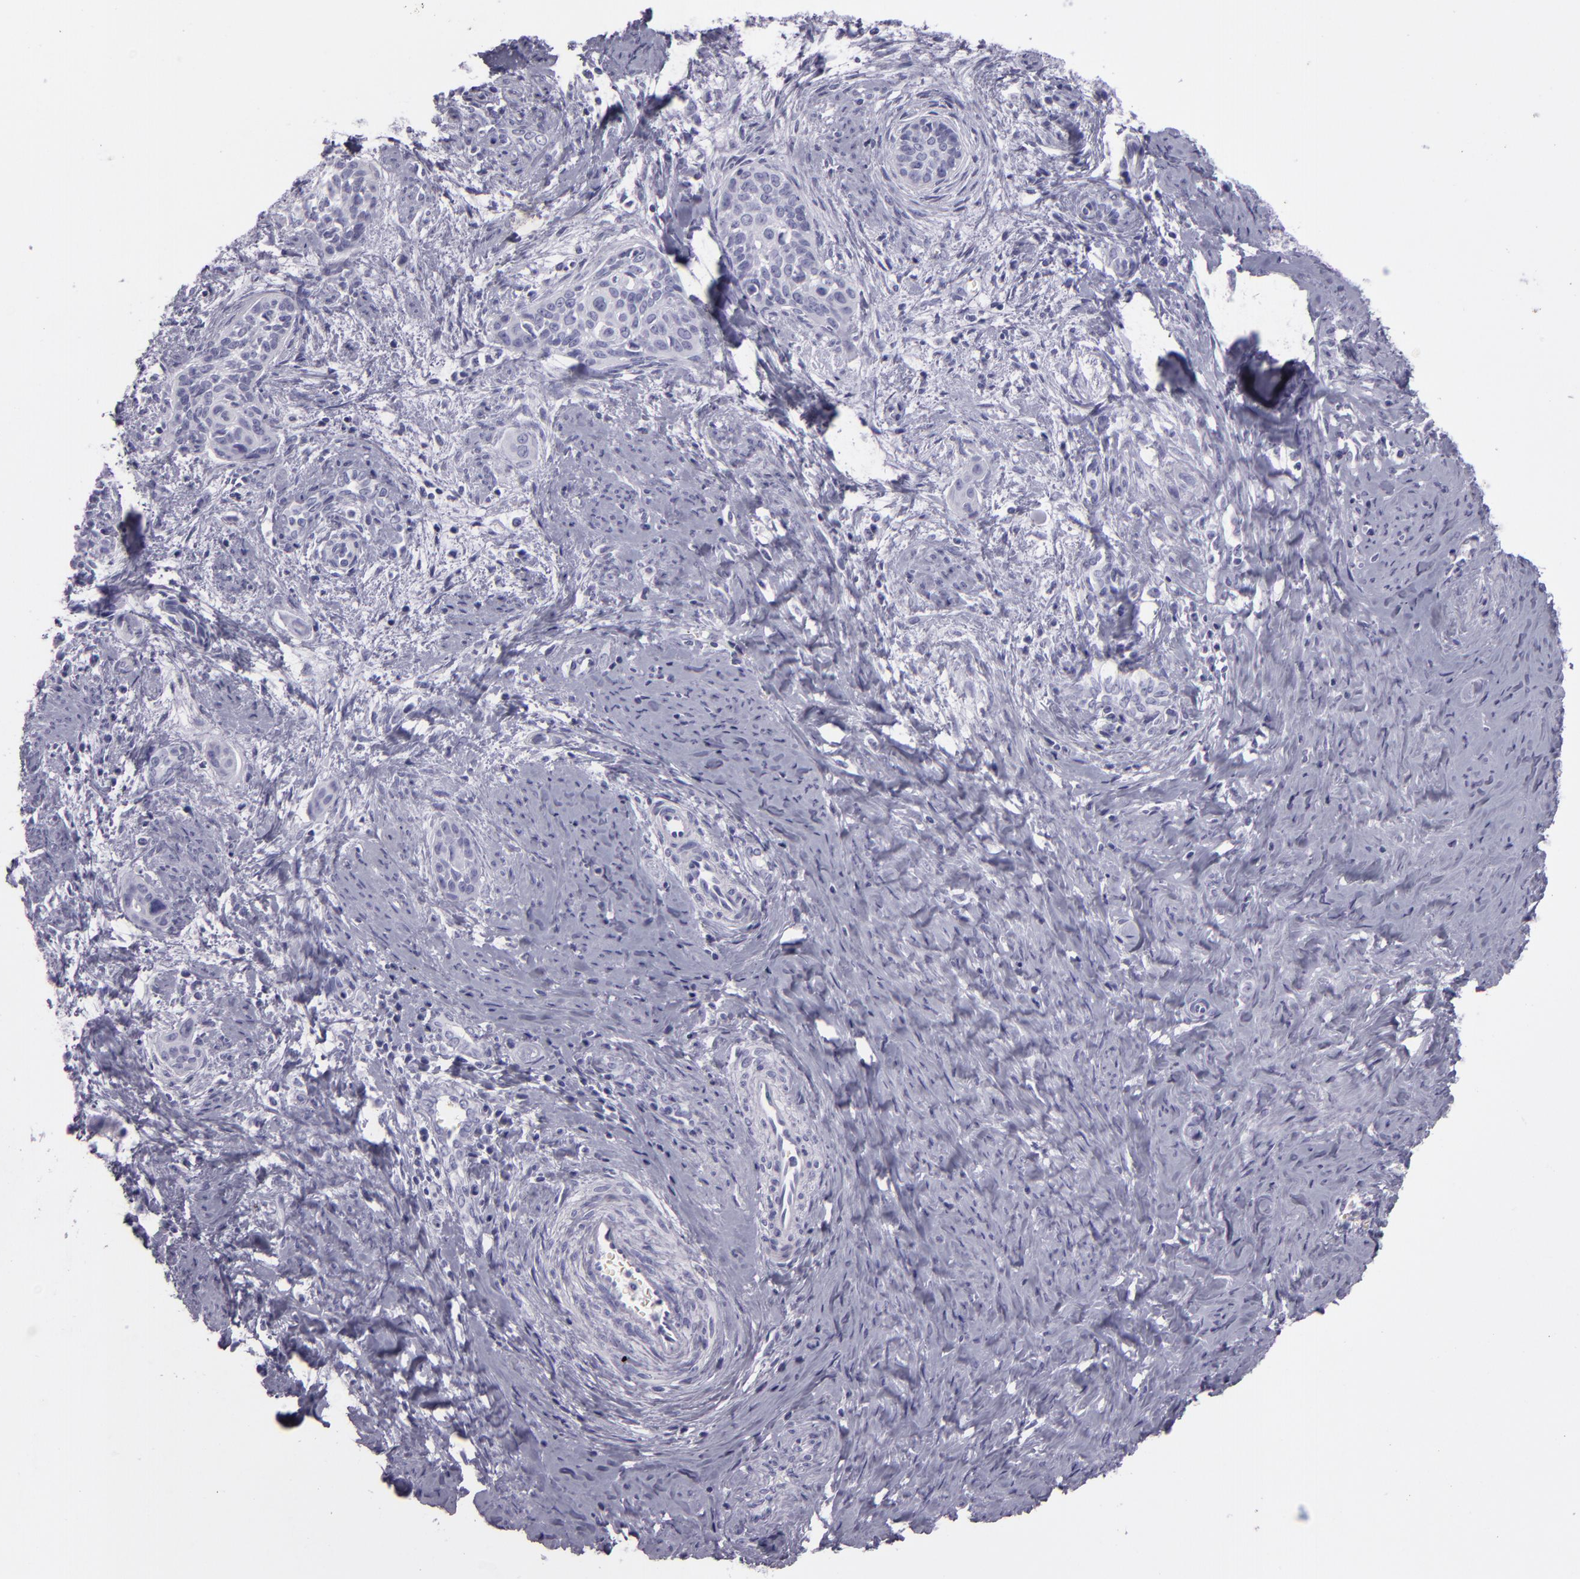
{"staining": {"intensity": "negative", "quantity": "none", "location": "none"}, "tissue": "cervical cancer", "cell_type": "Tumor cells", "image_type": "cancer", "snomed": [{"axis": "morphology", "description": "Squamous cell carcinoma, NOS"}, {"axis": "topography", "description": "Cervix"}], "caption": "Tumor cells show no significant positivity in squamous cell carcinoma (cervical). (DAB (3,3'-diaminobenzidine) IHC, high magnification).", "gene": "CR2", "patient": {"sex": "female", "age": 33}}